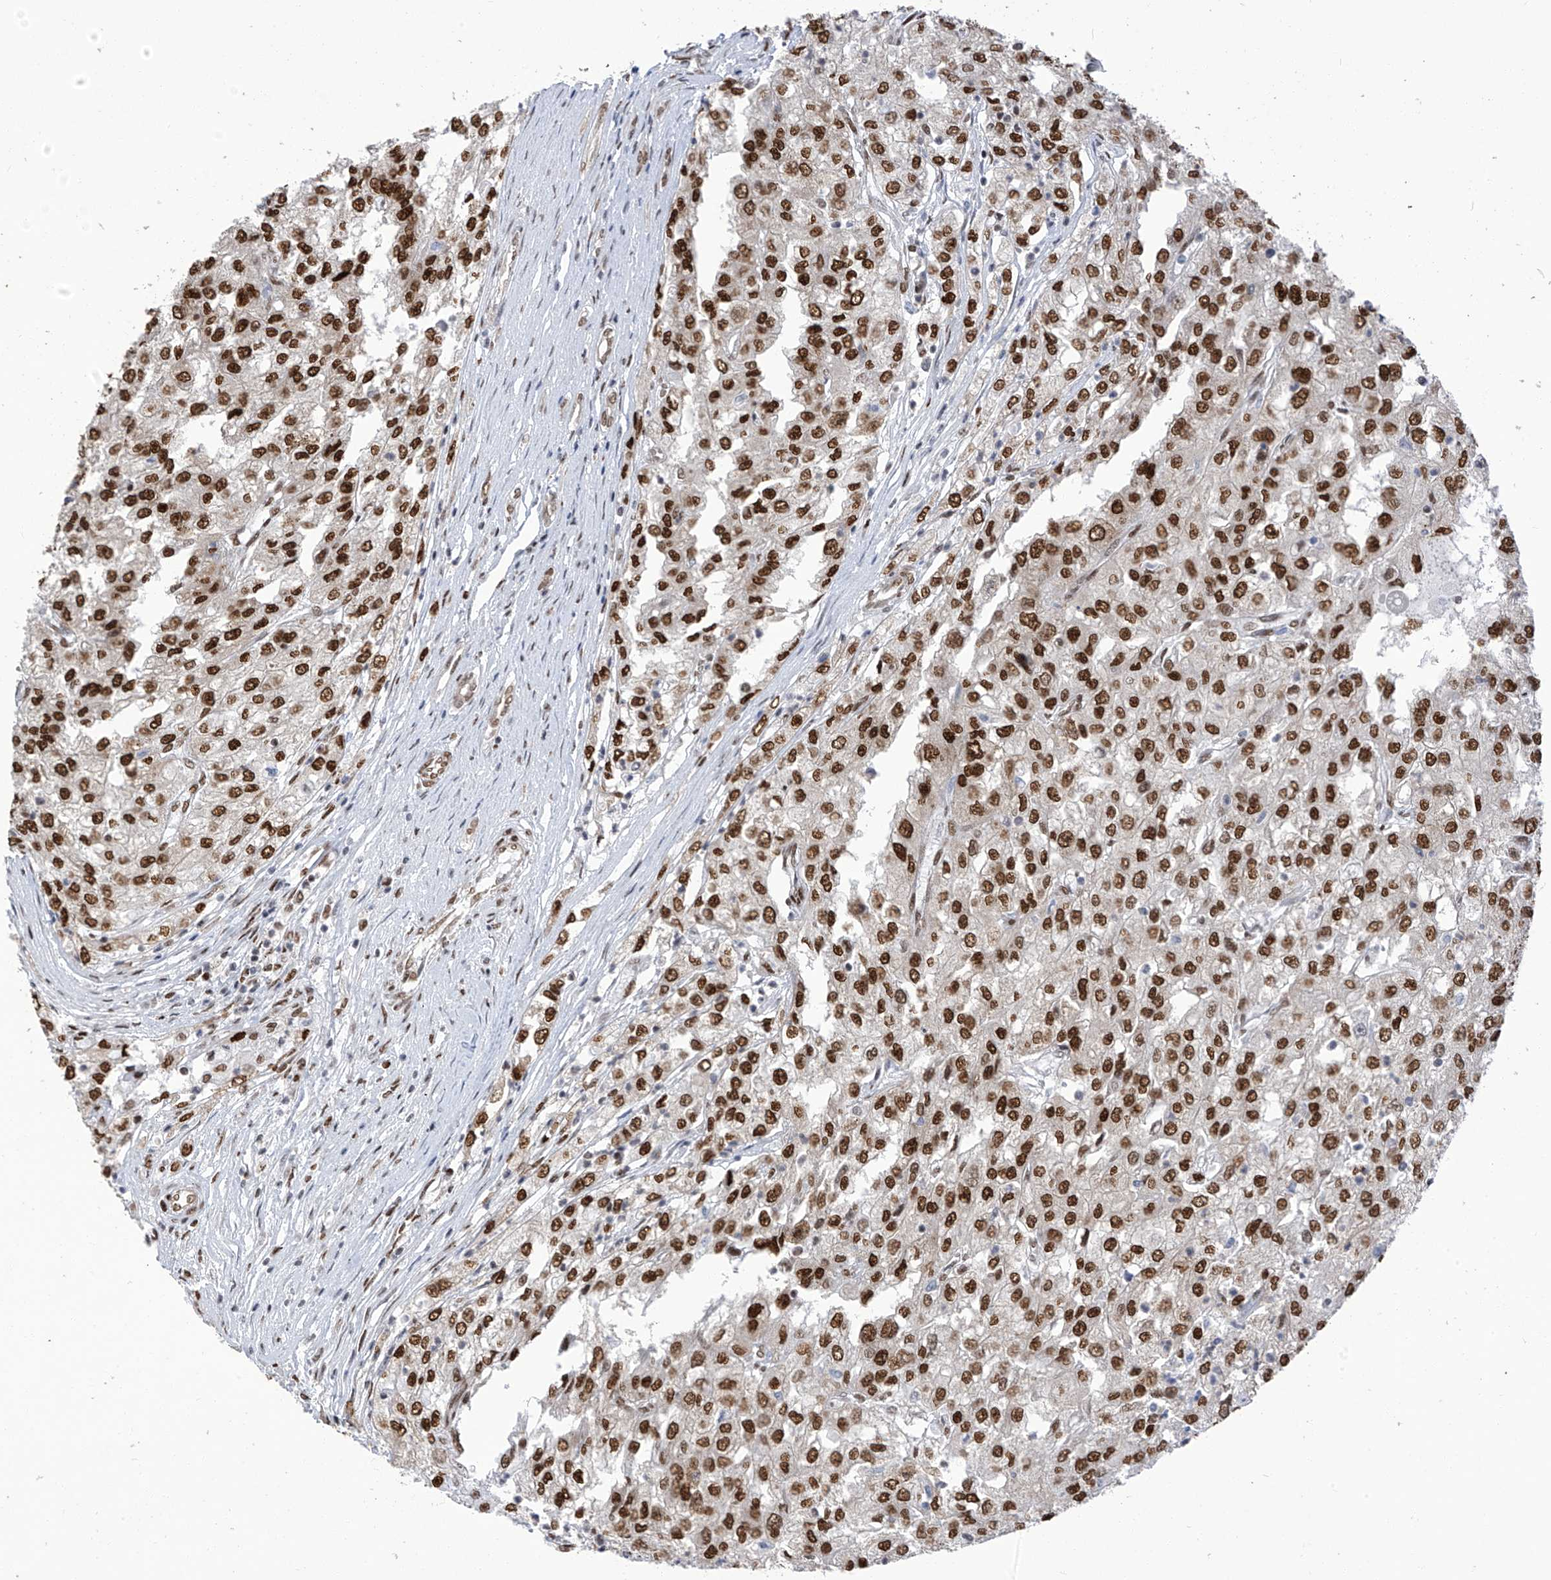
{"staining": {"intensity": "strong", "quantity": ">75%", "location": "nuclear"}, "tissue": "renal cancer", "cell_type": "Tumor cells", "image_type": "cancer", "snomed": [{"axis": "morphology", "description": "Adenocarcinoma, NOS"}, {"axis": "topography", "description": "Kidney"}], "caption": "Adenocarcinoma (renal) tissue demonstrates strong nuclear expression in about >75% of tumor cells", "gene": "KHSRP", "patient": {"sex": "female", "age": 54}}